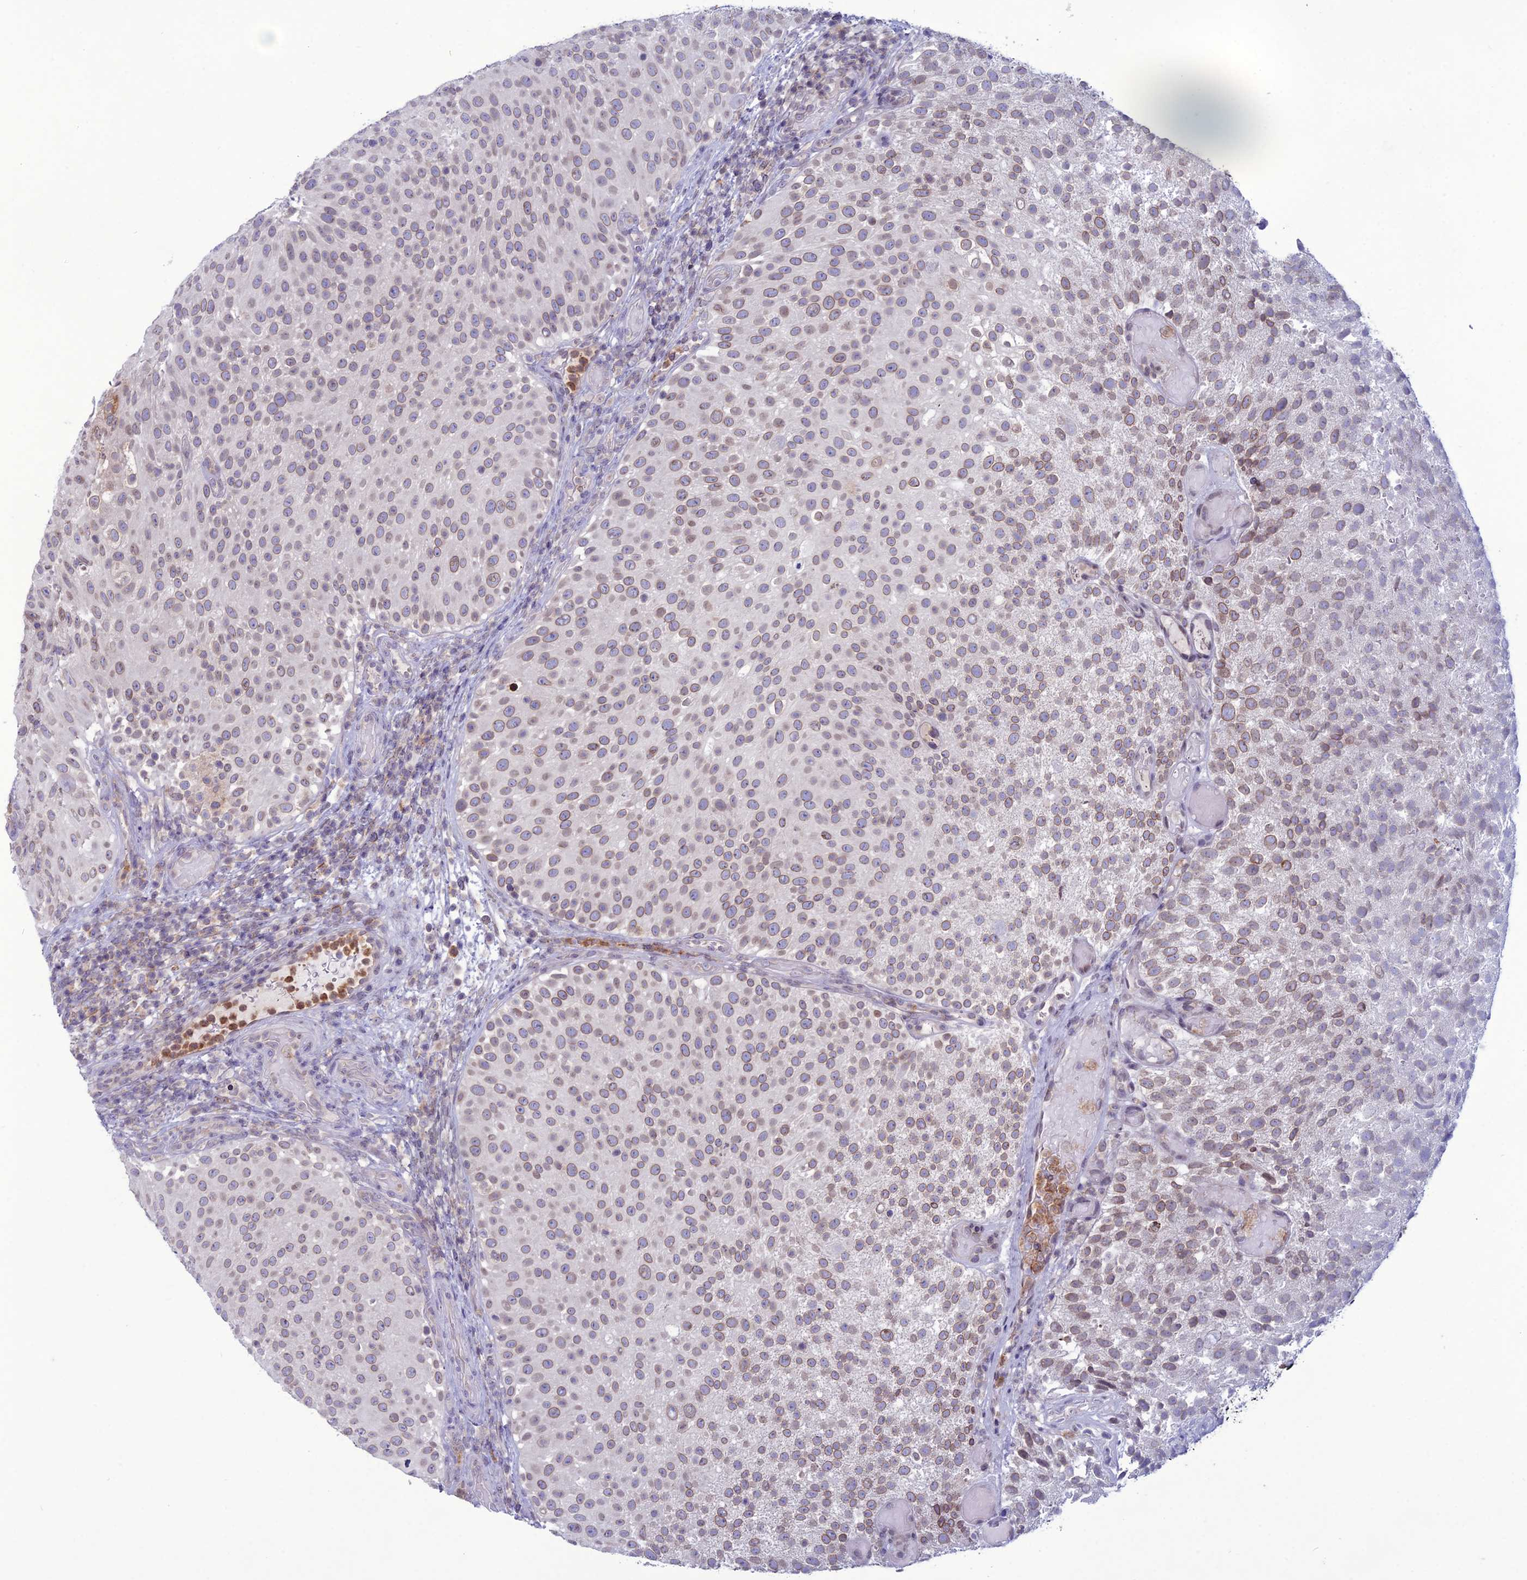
{"staining": {"intensity": "moderate", "quantity": "25%-75%", "location": "cytoplasmic/membranous,nuclear"}, "tissue": "urothelial cancer", "cell_type": "Tumor cells", "image_type": "cancer", "snomed": [{"axis": "morphology", "description": "Urothelial carcinoma, Low grade"}, {"axis": "topography", "description": "Urinary bladder"}], "caption": "Urothelial cancer stained with a protein marker demonstrates moderate staining in tumor cells.", "gene": "WDR46", "patient": {"sex": "male", "age": 78}}